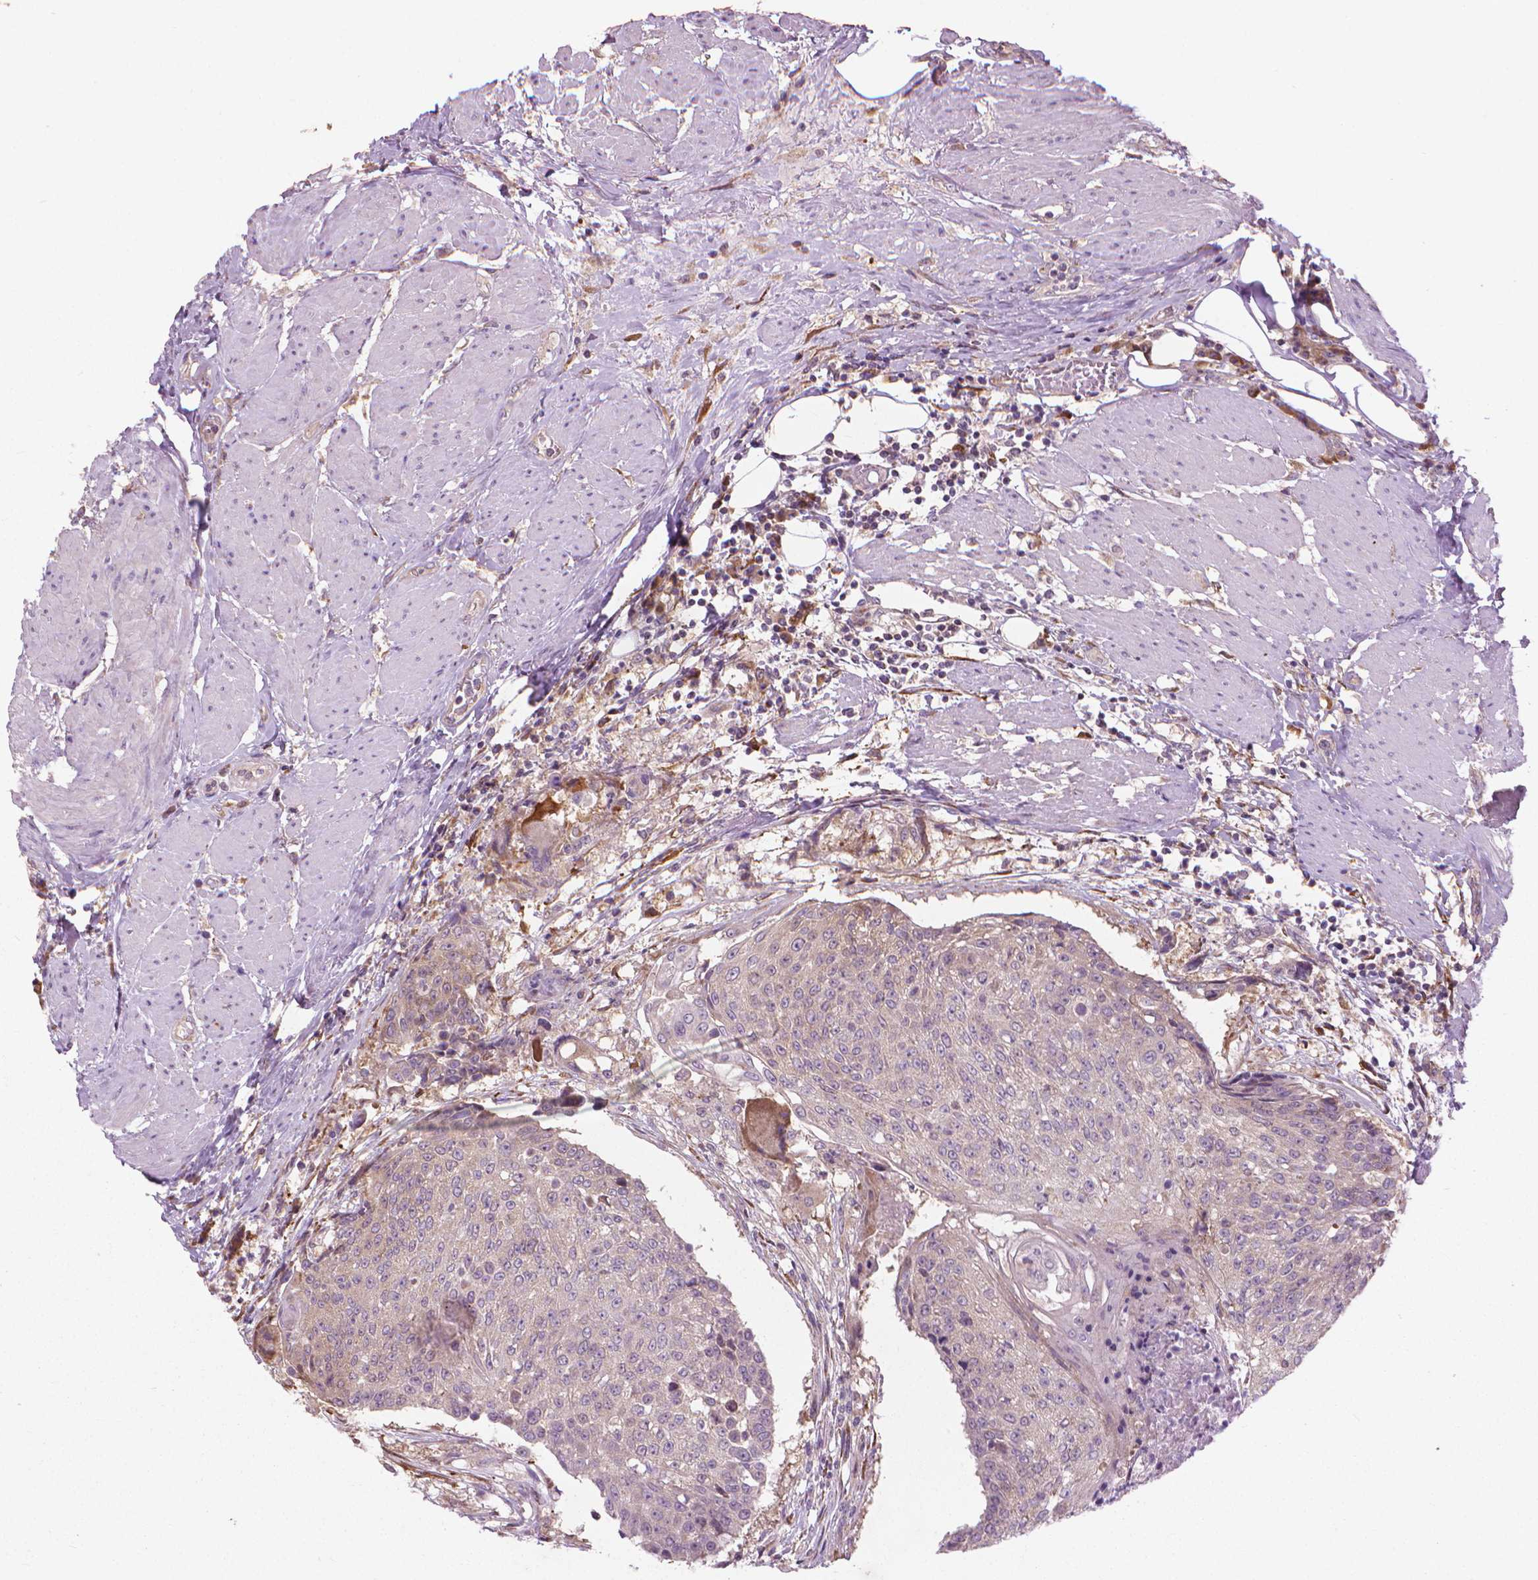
{"staining": {"intensity": "weak", "quantity": "<25%", "location": "cytoplasmic/membranous"}, "tissue": "urothelial cancer", "cell_type": "Tumor cells", "image_type": "cancer", "snomed": [{"axis": "morphology", "description": "Urothelial carcinoma, High grade"}, {"axis": "topography", "description": "Urinary bladder"}], "caption": "A photomicrograph of urothelial carcinoma (high-grade) stained for a protein reveals no brown staining in tumor cells.", "gene": "NUDT1", "patient": {"sex": "female", "age": 63}}